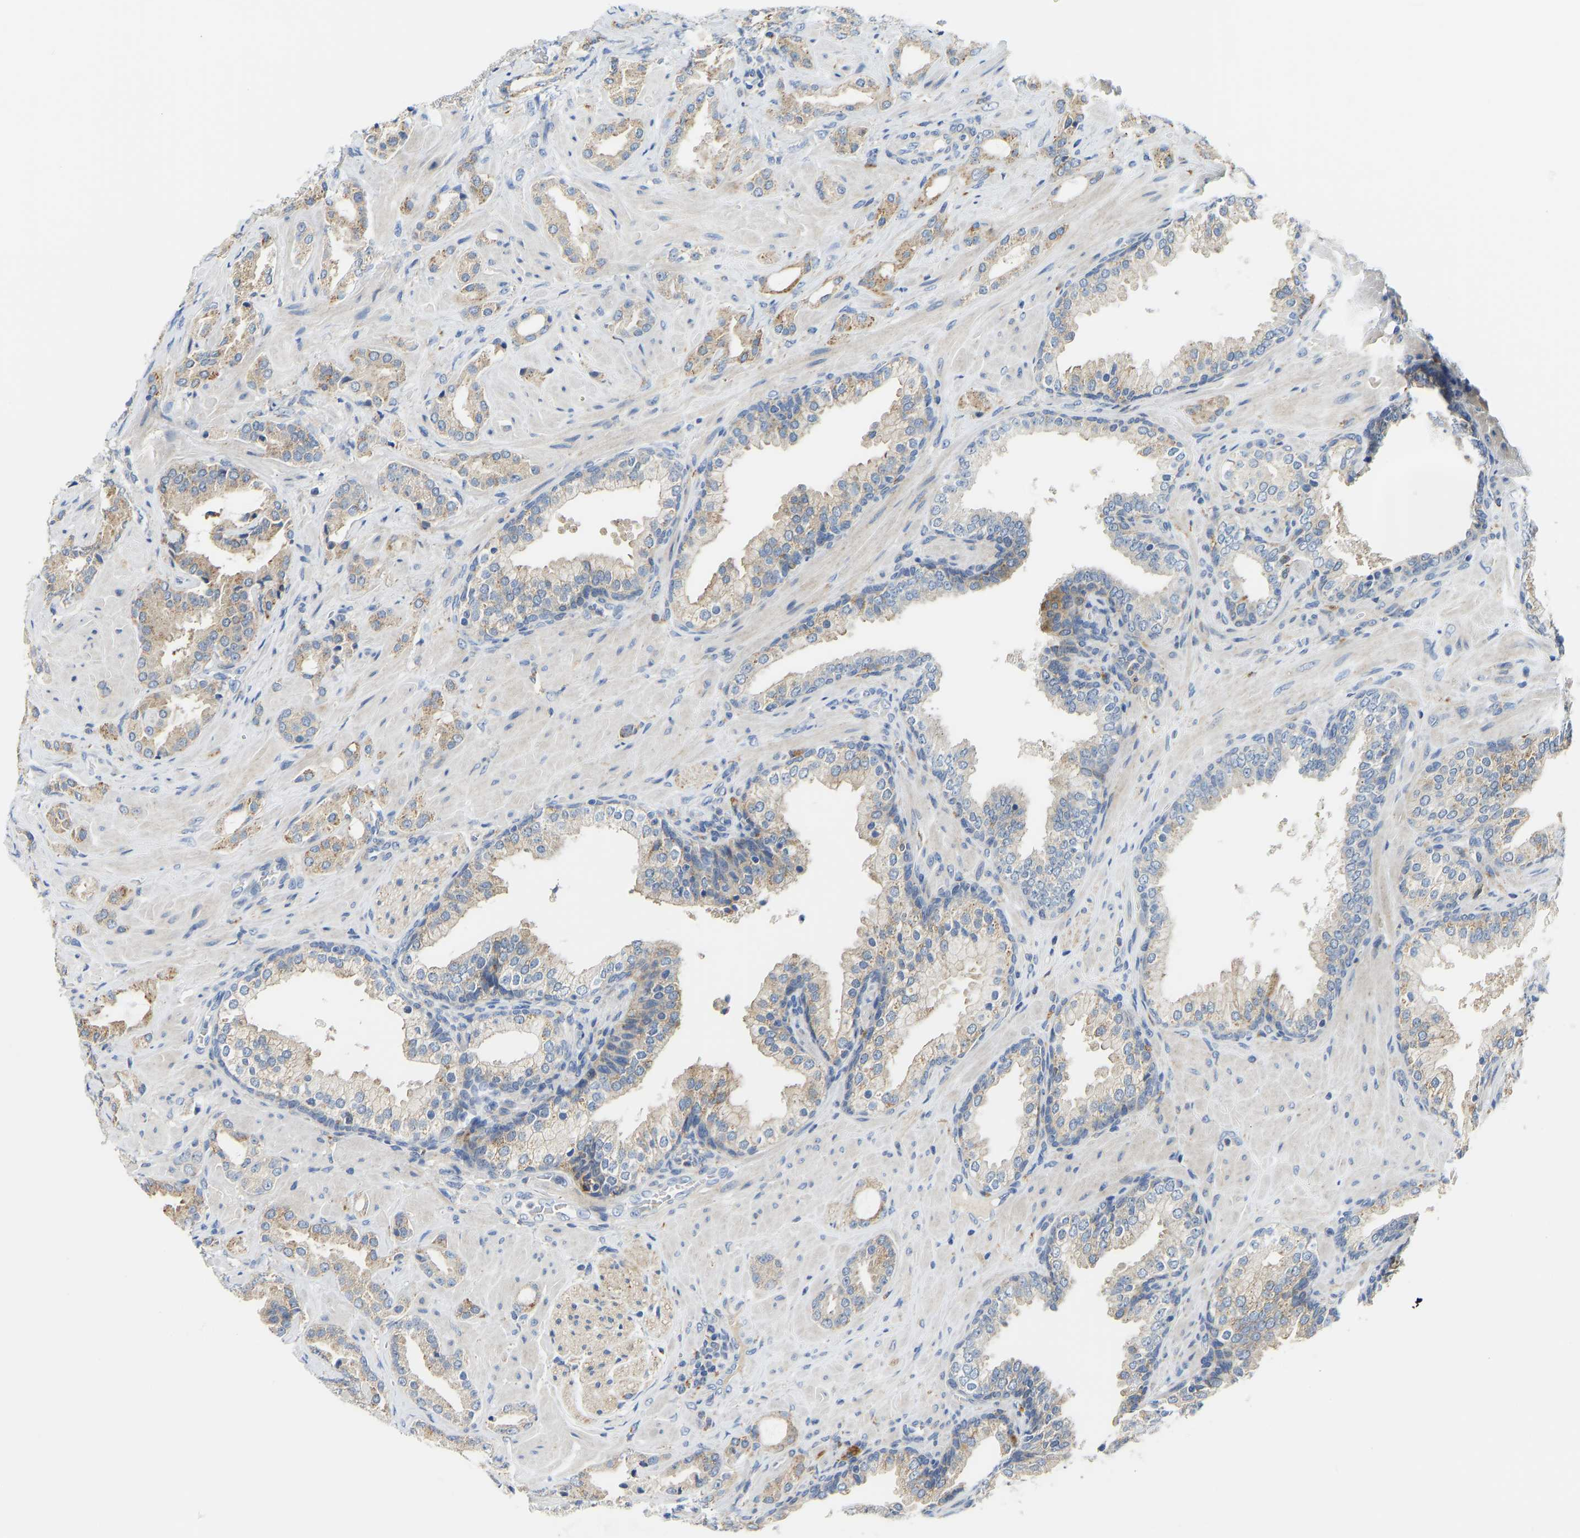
{"staining": {"intensity": "weak", "quantity": ">75%", "location": "cytoplasmic/membranous"}, "tissue": "prostate cancer", "cell_type": "Tumor cells", "image_type": "cancer", "snomed": [{"axis": "morphology", "description": "Adenocarcinoma, High grade"}, {"axis": "topography", "description": "Prostate"}], "caption": "This micrograph exhibits IHC staining of prostate high-grade adenocarcinoma, with low weak cytoplasmic/membranous staining in about >75% of tumor cells.", "gene": "ATP6V1E1", "patient": {"sex": "male", "age": 64}}